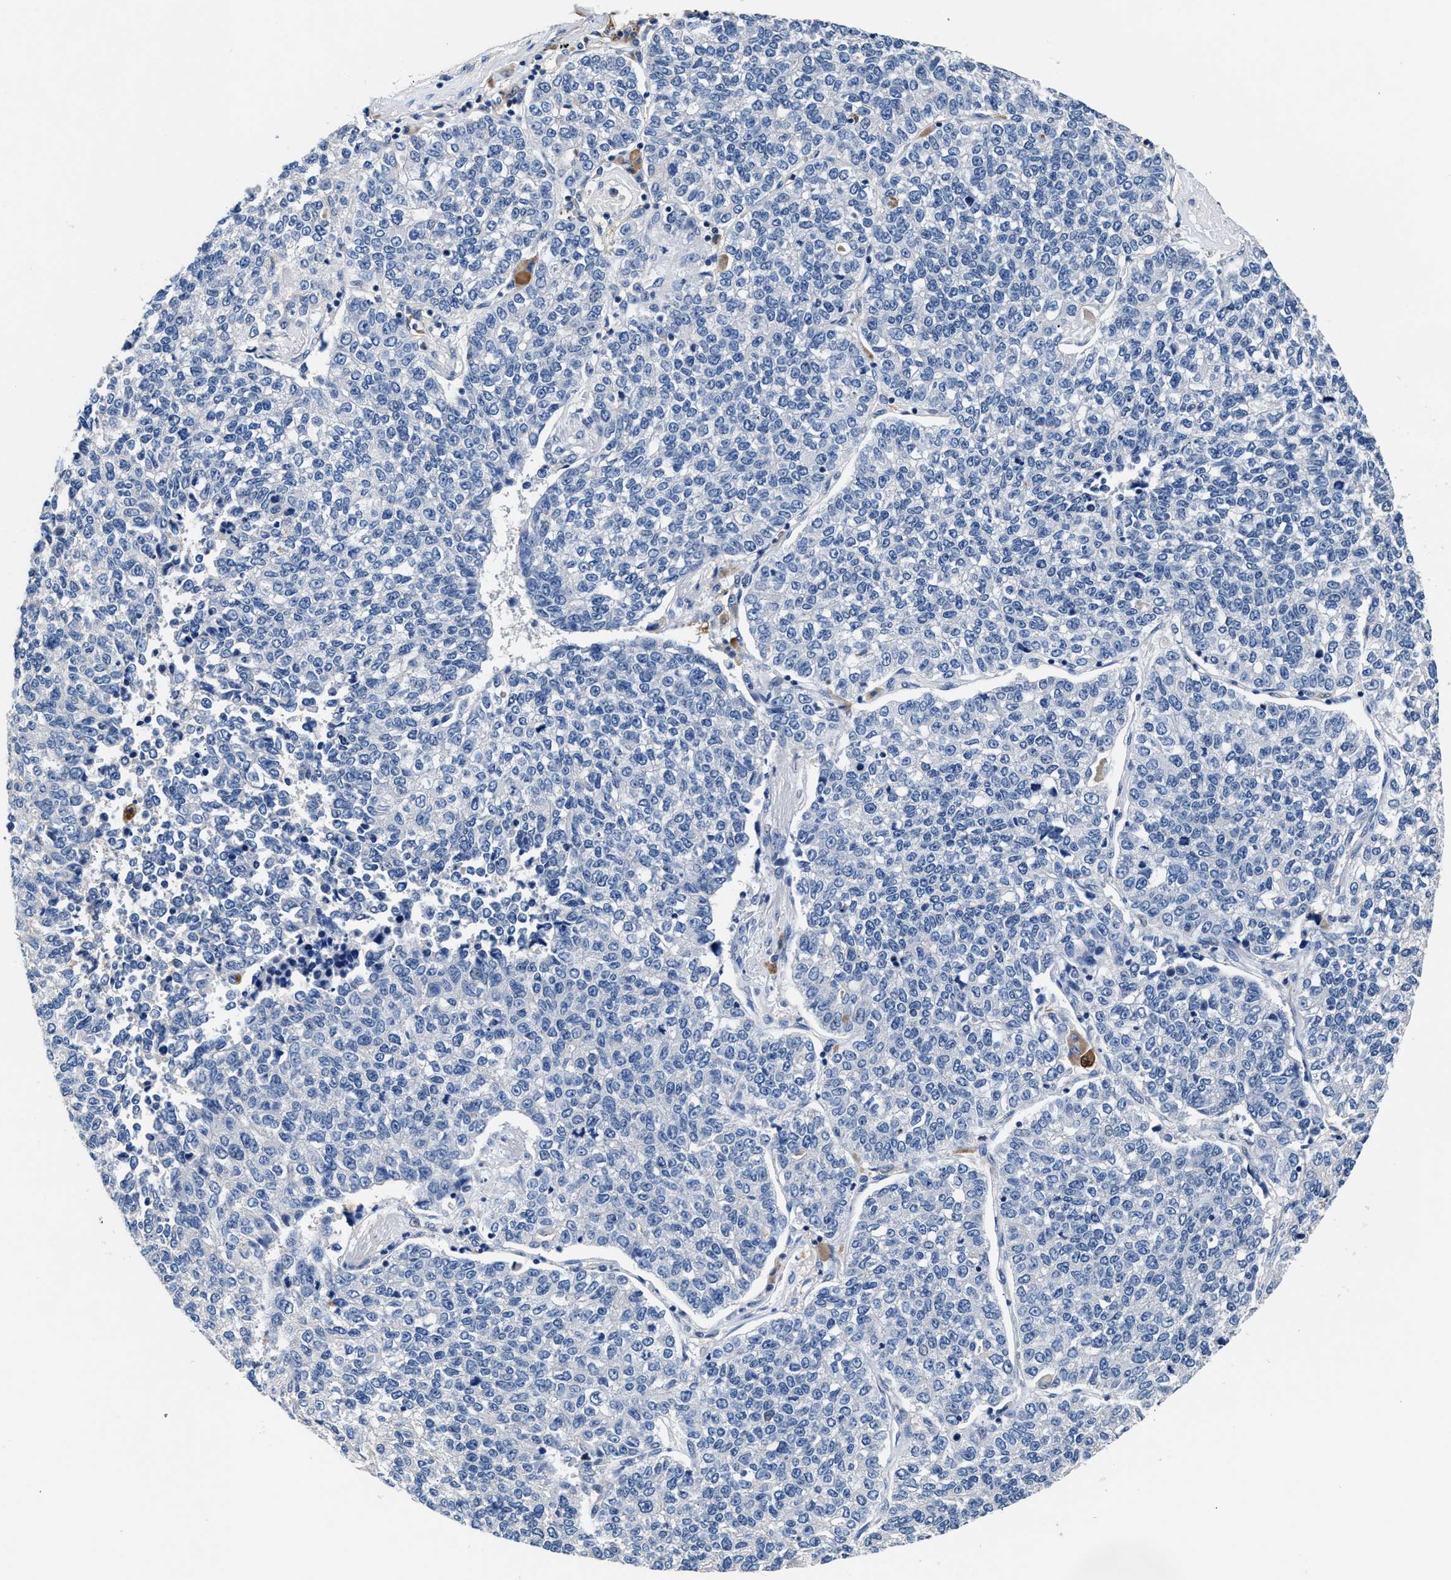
{"staining": {"intensity": "negative", "quantity": "none", "location": "none"}, "tissue": "lung cancer", "cell_type": "Tumor cells", "image_type": "cancer", "snomed": [{"axis": "morphology", "description": "Adenocarcinoma, NOS"}, {"axis": "topography", "description": "Lung"}], "caption": "Tumor cells show no significant positivity in lung cancer.", "gene": "GSTM1", "patient": {"sex": "male", "age": 49}}